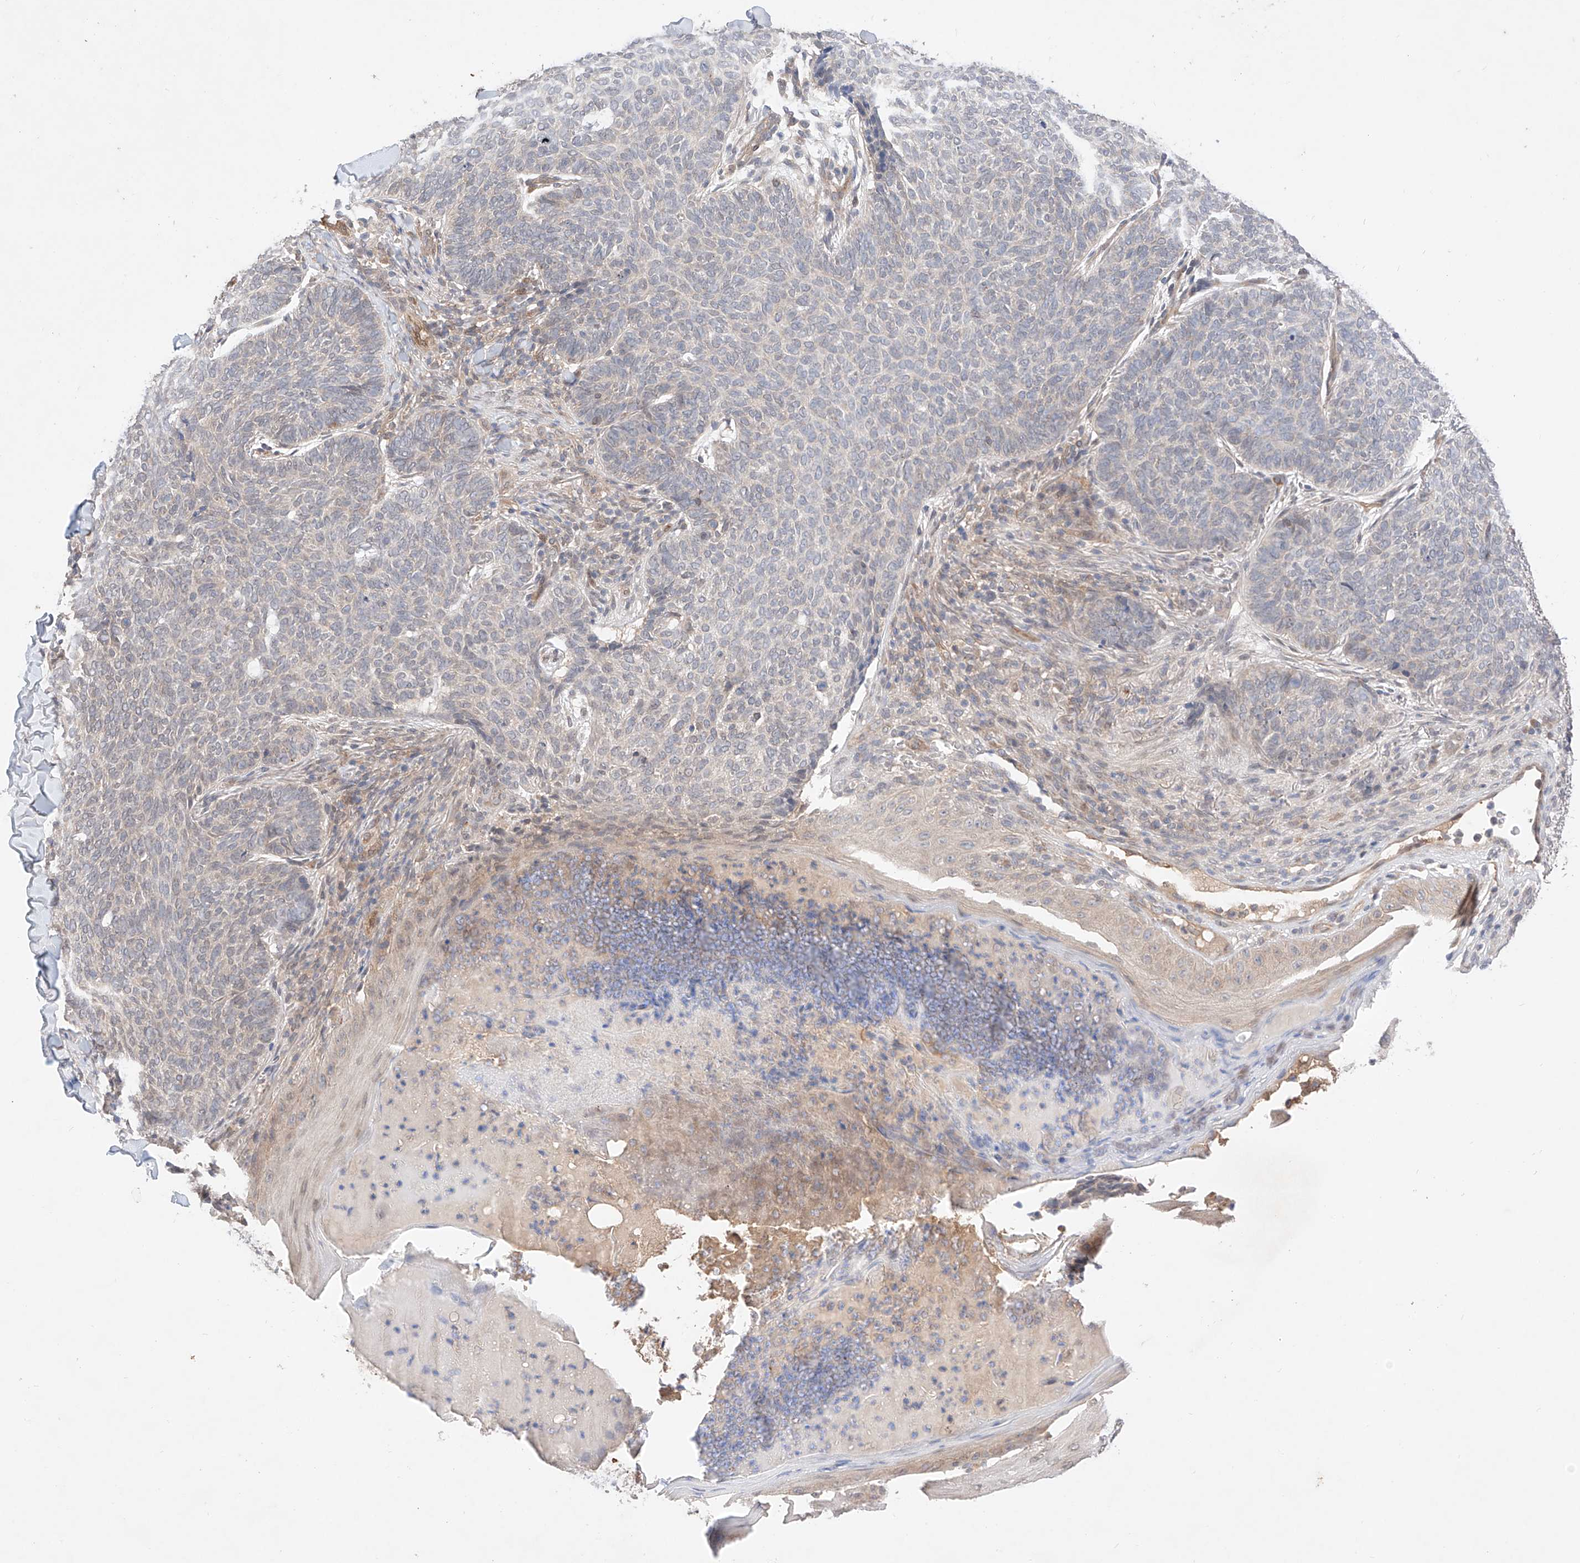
{"staining": {"intensity": "negative", "quantity": "none", "location": "none"}, "tissue": "skin cancer", "cell_type": "Tumor cells", "image_type": "cancer", "snomed": [{"axis": "morphology", "description": "Normal tissue, NOS"}, {"axis": "morphology", "description": "Basal cell carcinoma"}, {"axis": "topography", "description": "Skin"}], "caption": "Tumor cells show no significant staining in skin basal cell carcinoma. Brightfield microscopy of immunohistochemistry stained with DAB (3,3'-diaminobenzidine) (brown) and hematoxylin (blue), captured at high magnification.", "gene": "ZNF124", "patient": {"sex": "male", "age": 50}}